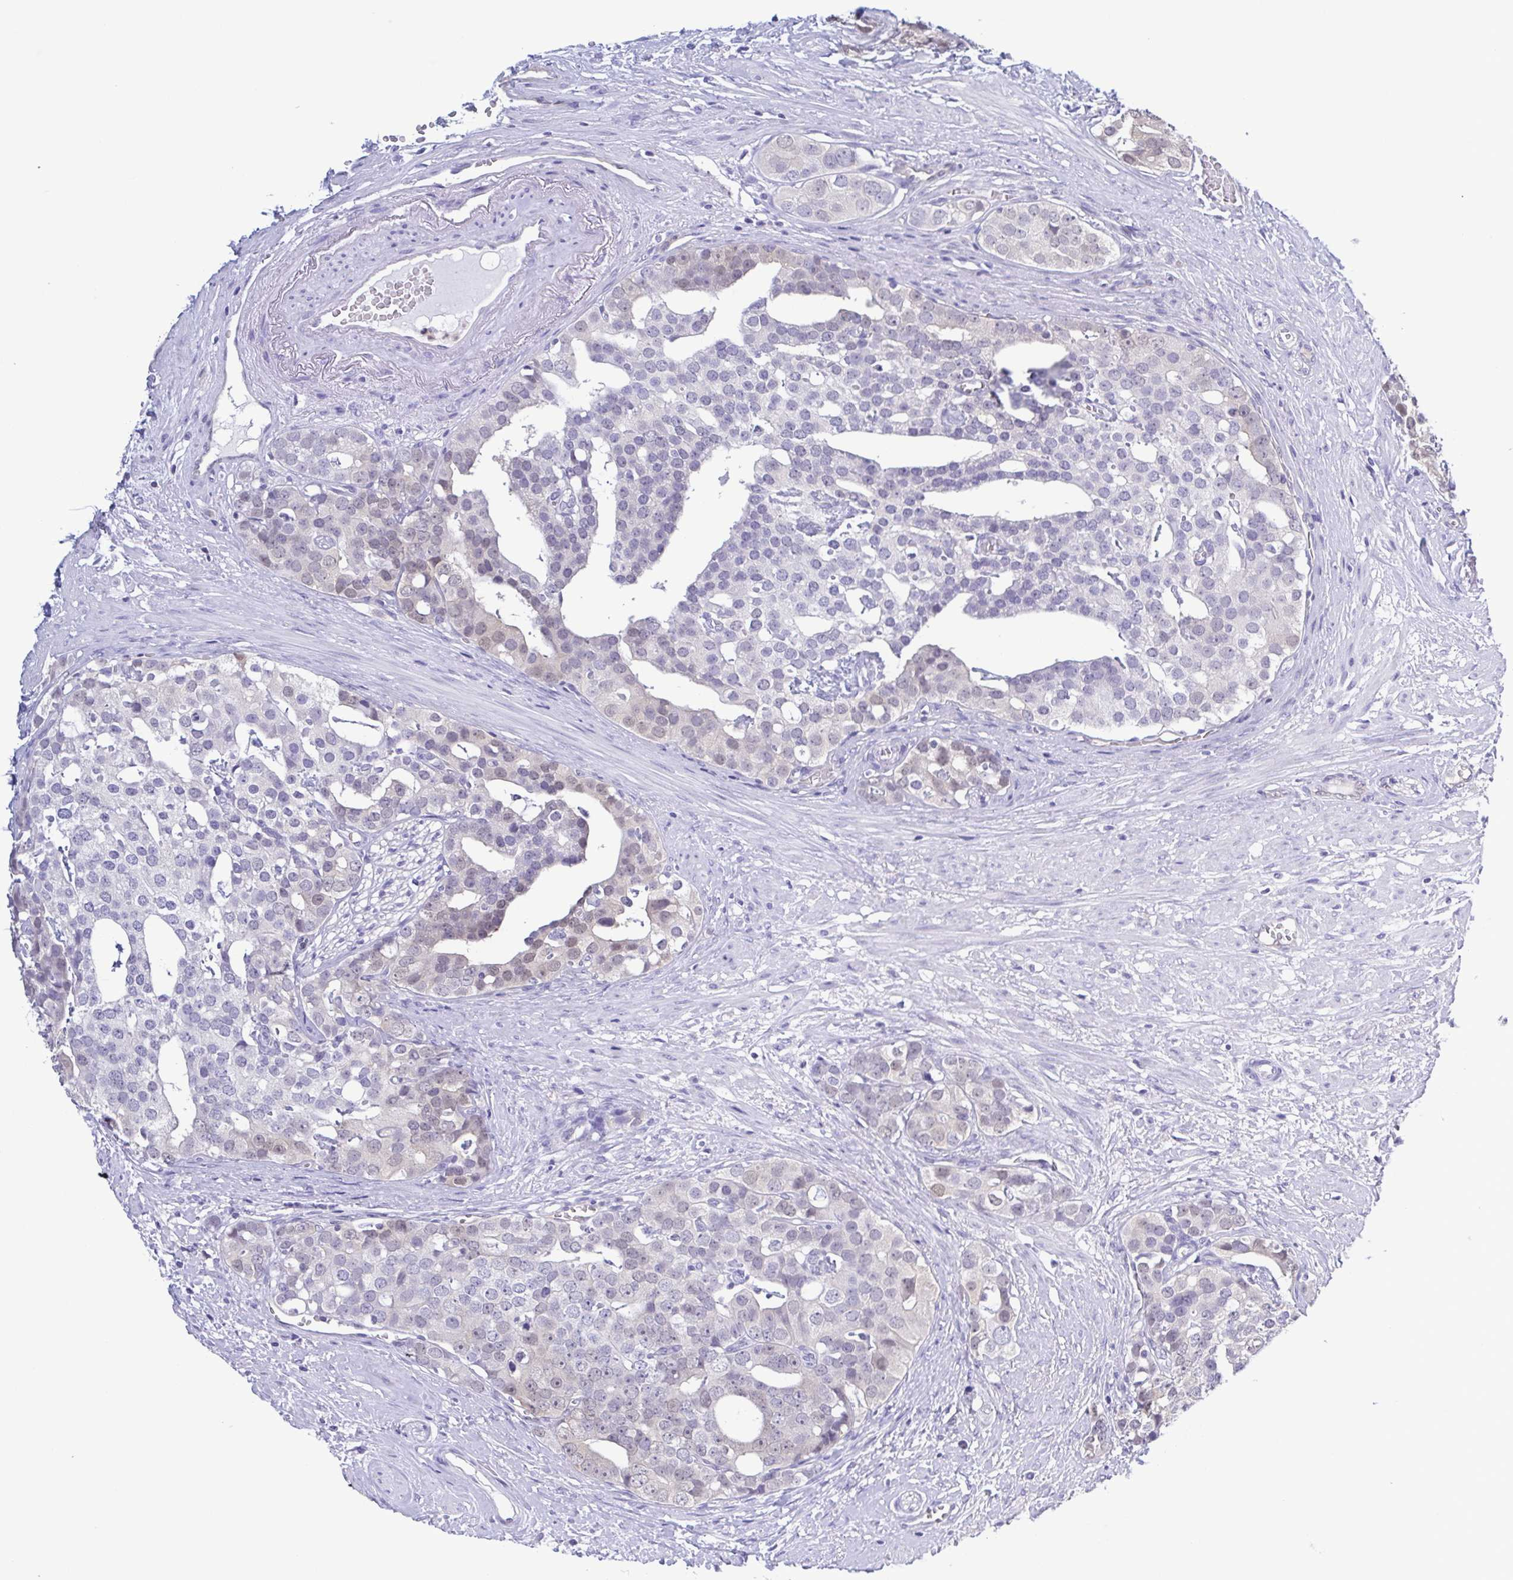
{"staining": {"intensity": "weak", "quantity": "<25%", "location": "nuclear"}, "tissue": "prostate cancer", "cell_type": "Tumor cells", "image_type": "cancer", "snomed": [{"axis": "morphology", "description": "Adenocarcinoma, High grade"}, {"axis": "topography", "description": "Prostate"}], "caption": "Prostate adenocarcinoma (high-grade) was stained to show a protein in brown. There is no significant positivity in tumor cells.", "gene": "LDHC", "patient": {"sex": "male", "age": 71}}